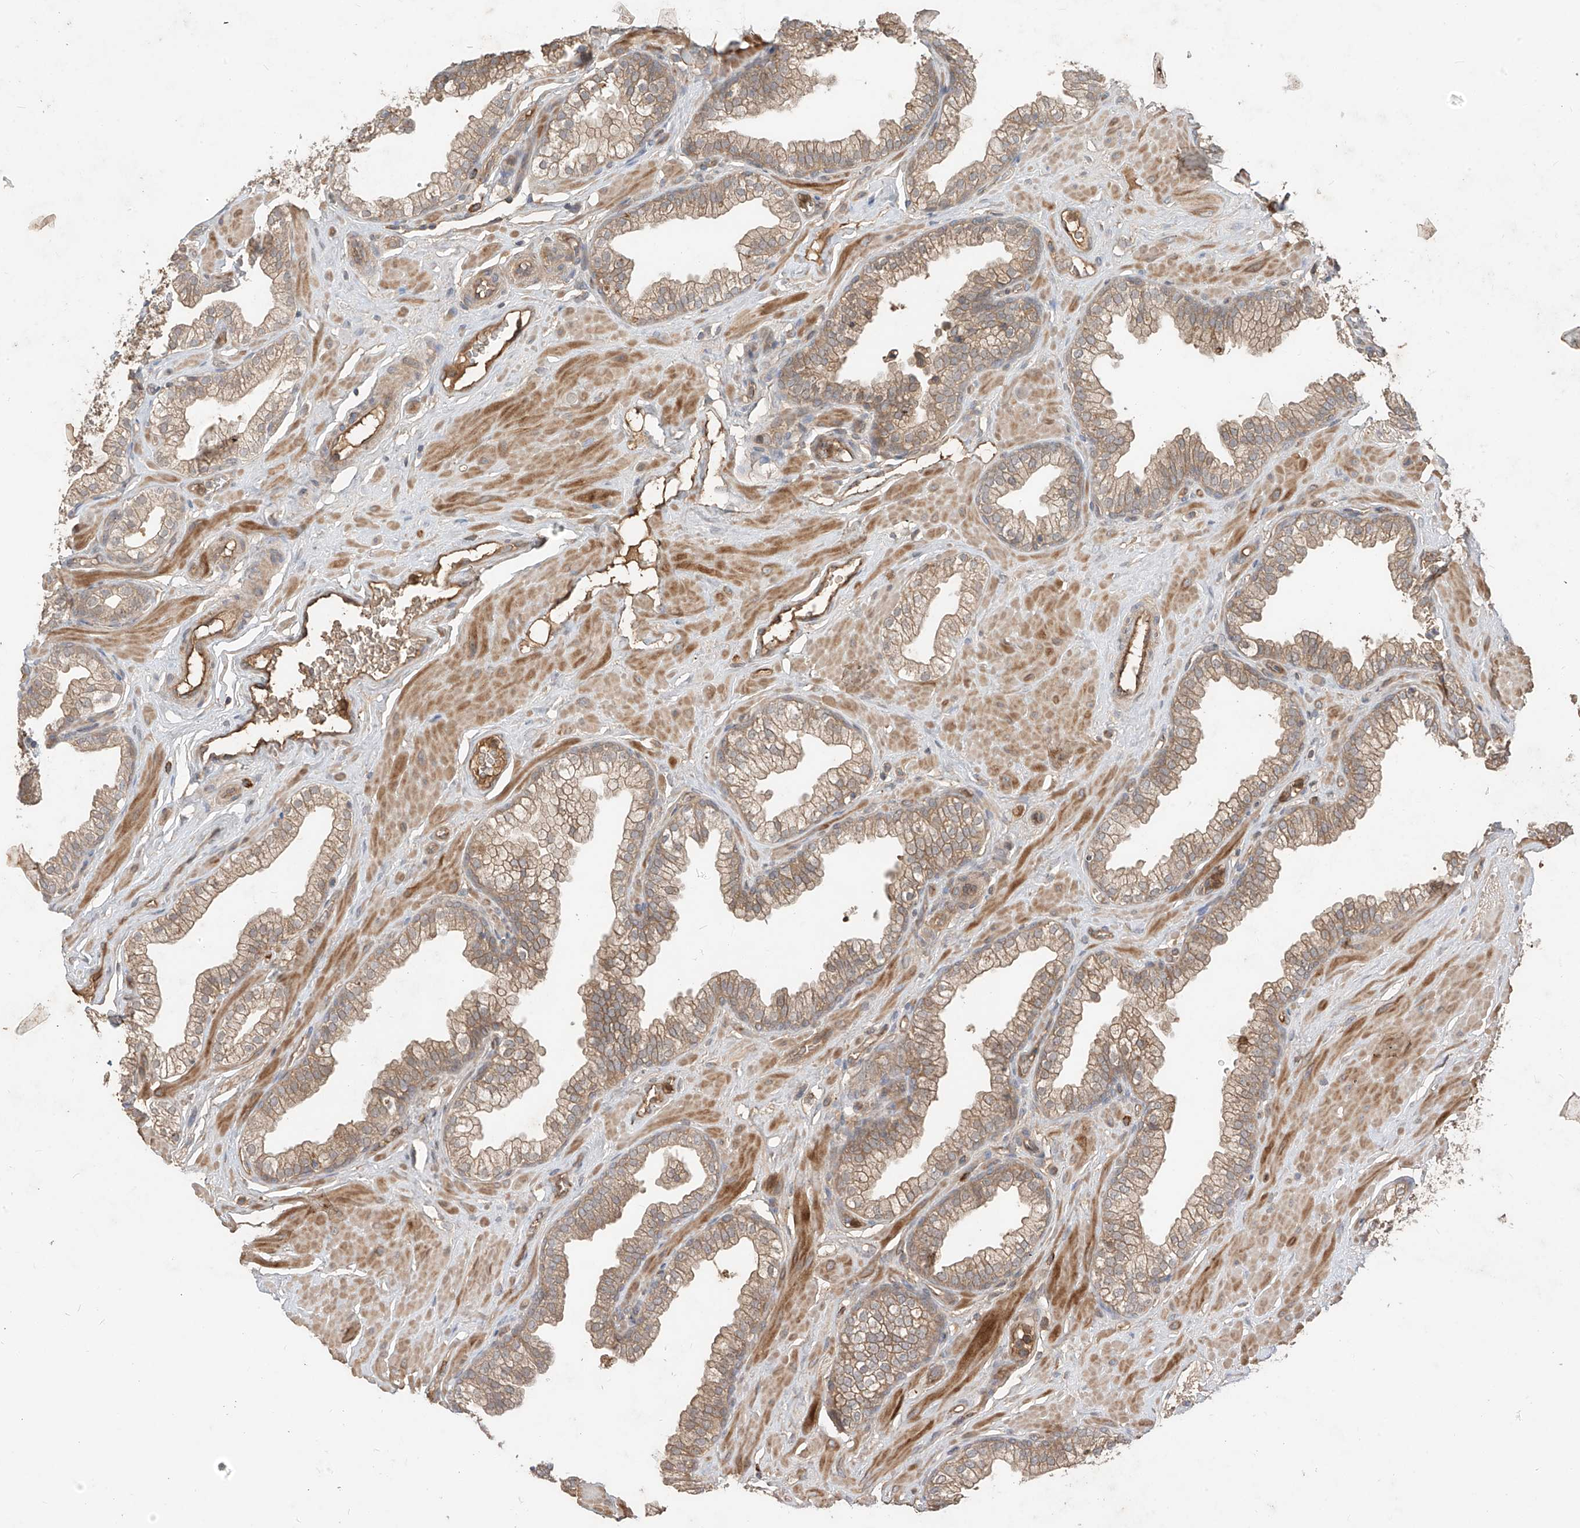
{"staining": {"intensity": "weak", "quantity": "25%-75%", "location": "cytoplasmic/membranous"}, "tissue": "prostate", "cell_type": "Glandular cells", "image_type": "normal", "snomed": [{"axis": "morphology", "description": "Normal tissue, NOS"}, {"axis": "morphology", "description": "Urothelial carcinoma, Low grade"}, {"axis": "topography", "description": "Urinary bladder"}, {"axis": "topography", "description": "Prostate"}], "caption": "A low amount of weak cytoplasmic/membranous staining is appreciated in approximately 25%-75% of glandular cells in unremarkable prostate.", "gene": "CACNA2D4", "patient": {"sex": "male", "age": 60}}